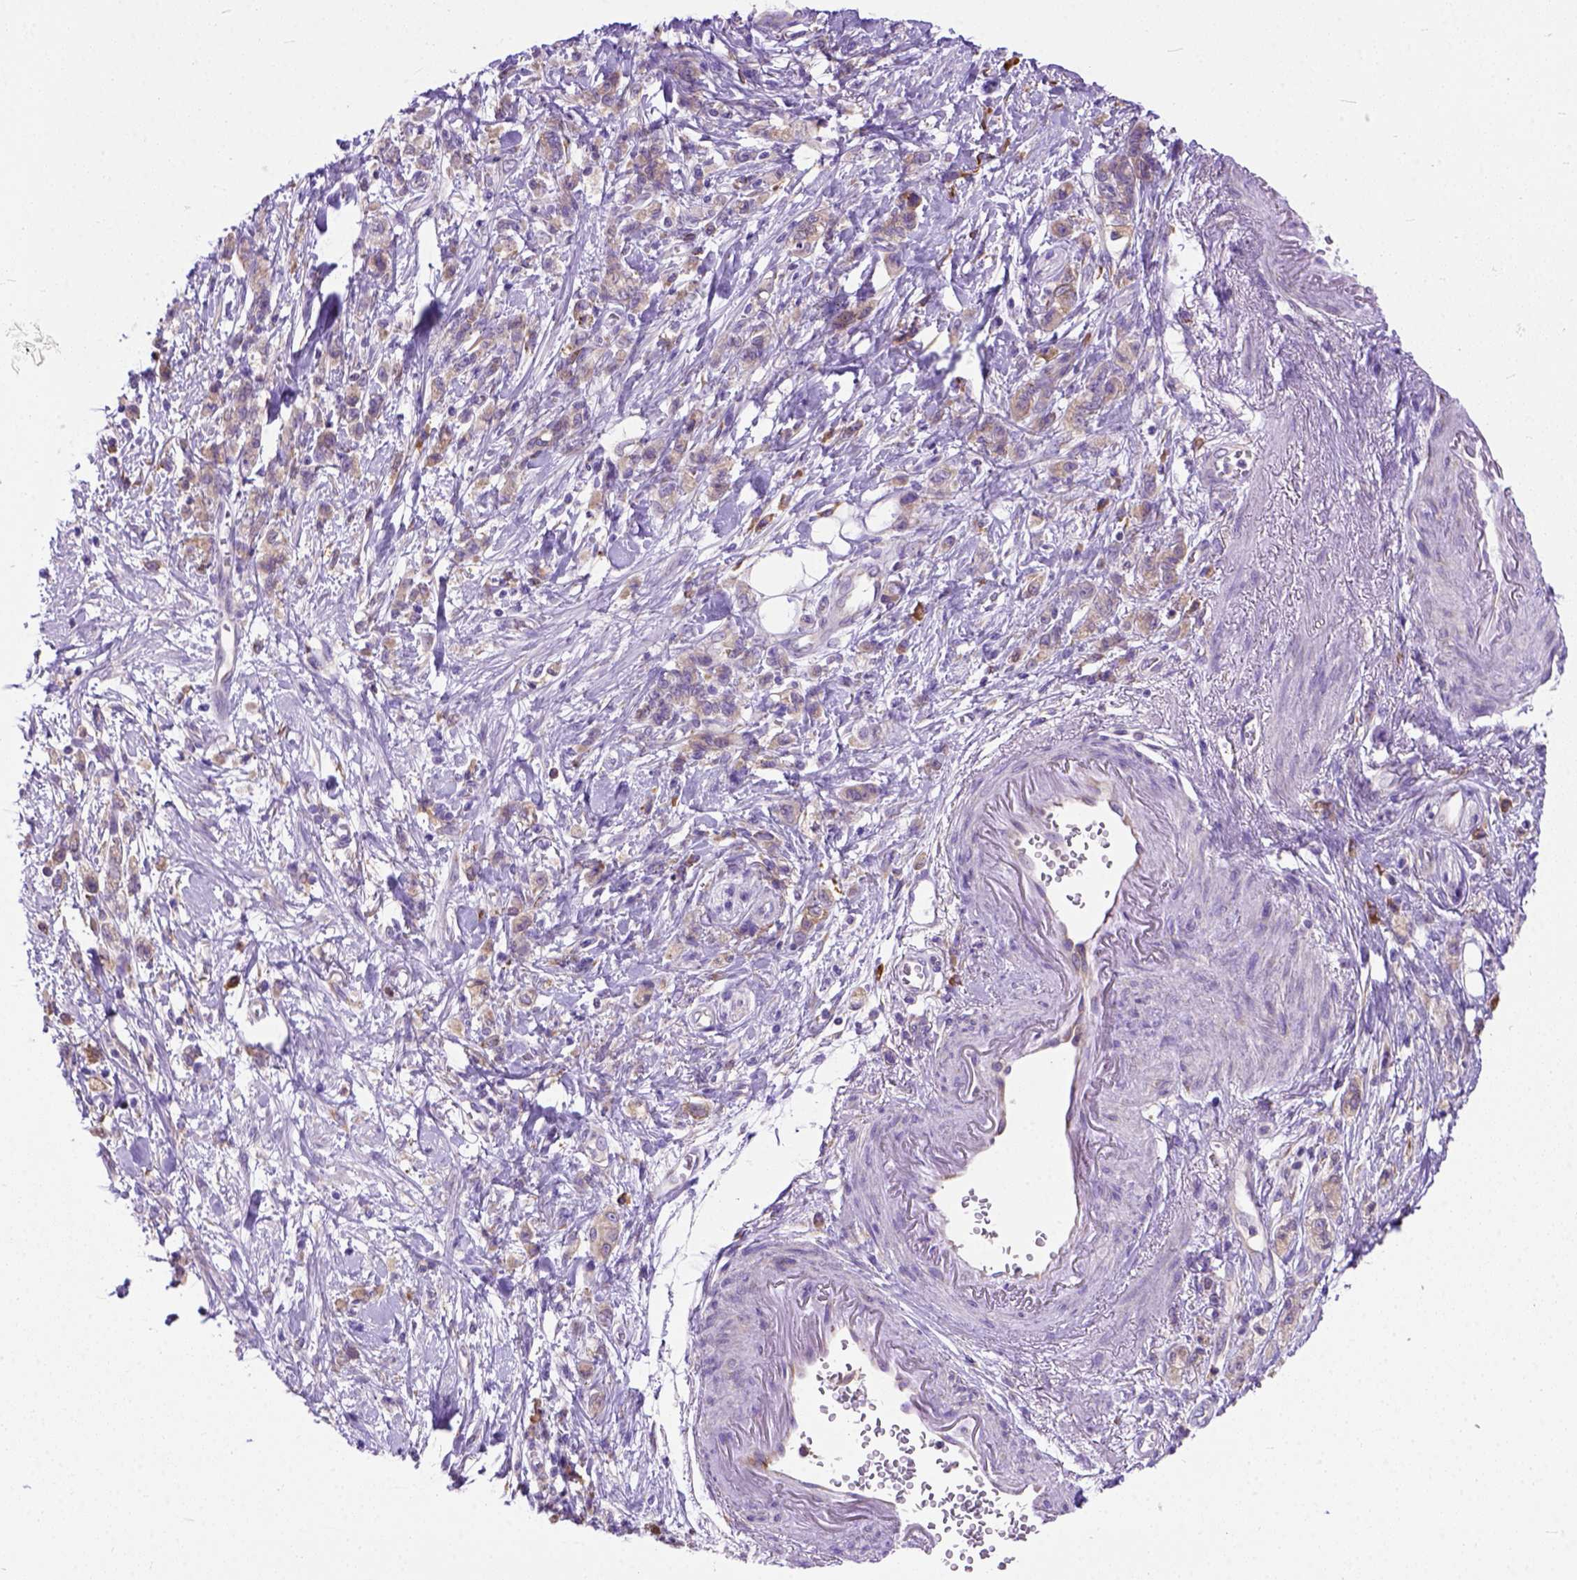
{"staining": {"intensity": "weak", "quantity": ">75%", "location": "cytoplasmic/membranous"}, "tissue": "stomach cancer", "cell_type": "Tumor cells", "image_type": "cancer", "snomed": [{"axis": "morphology", "description": "Adenocarcinoma, NOS"}, {"axis": "topography", "description": "Stomach"}], "caption": "The immunohistochemical stain highlights weak cytoplasmic/membranous staining in tumor cells of stomach cancer tissue.", "gene": "PLK4", "patient": {"sex": "male", "age": 77}}